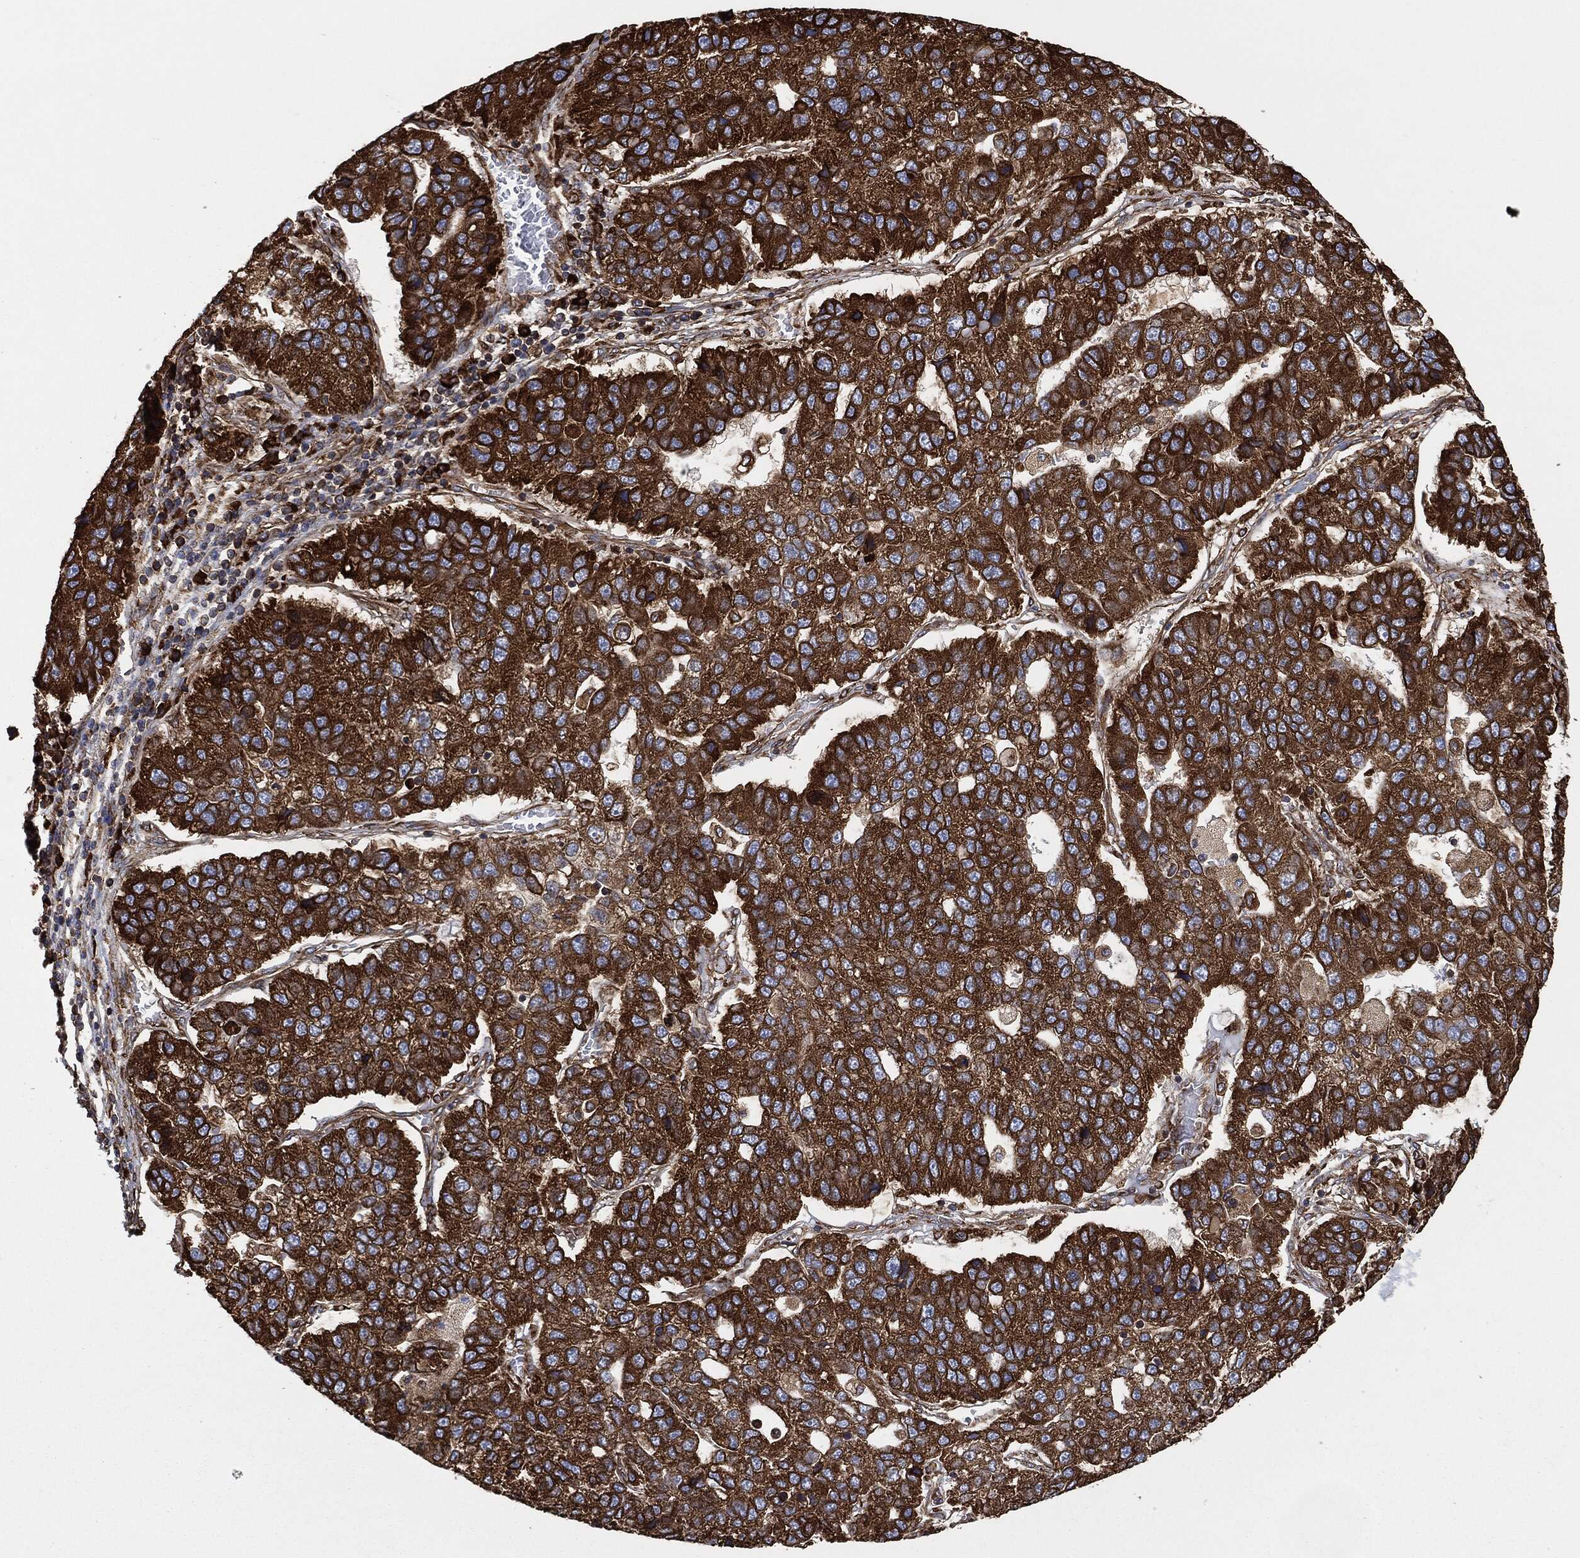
{"staining": {"intensity": "strong", "quantity": ">75%", "location": "cytoplasmic/membranous"}, "tissue": "pancreatic cancer", "cell_type": "Tumor cells", "image_type": "cancer", "snomed": [{"axis": "morphology", "description": "Adenocarcinoma, NOS"}, {"axis": "topography", "description": "Pancreas"}], "caption": "The micrograph shows immunohistochemical staining of pancreatic adenocarcinoma. There is strong cytoplasmic/membranous expression is present in about >75% of tumor cells. (DAB (3,3'-diaminobenzidine) IHC with brightfield microscopy, high magnification).", "gene": "AMFR", "patient": {"sex": "female", "age": 61}}